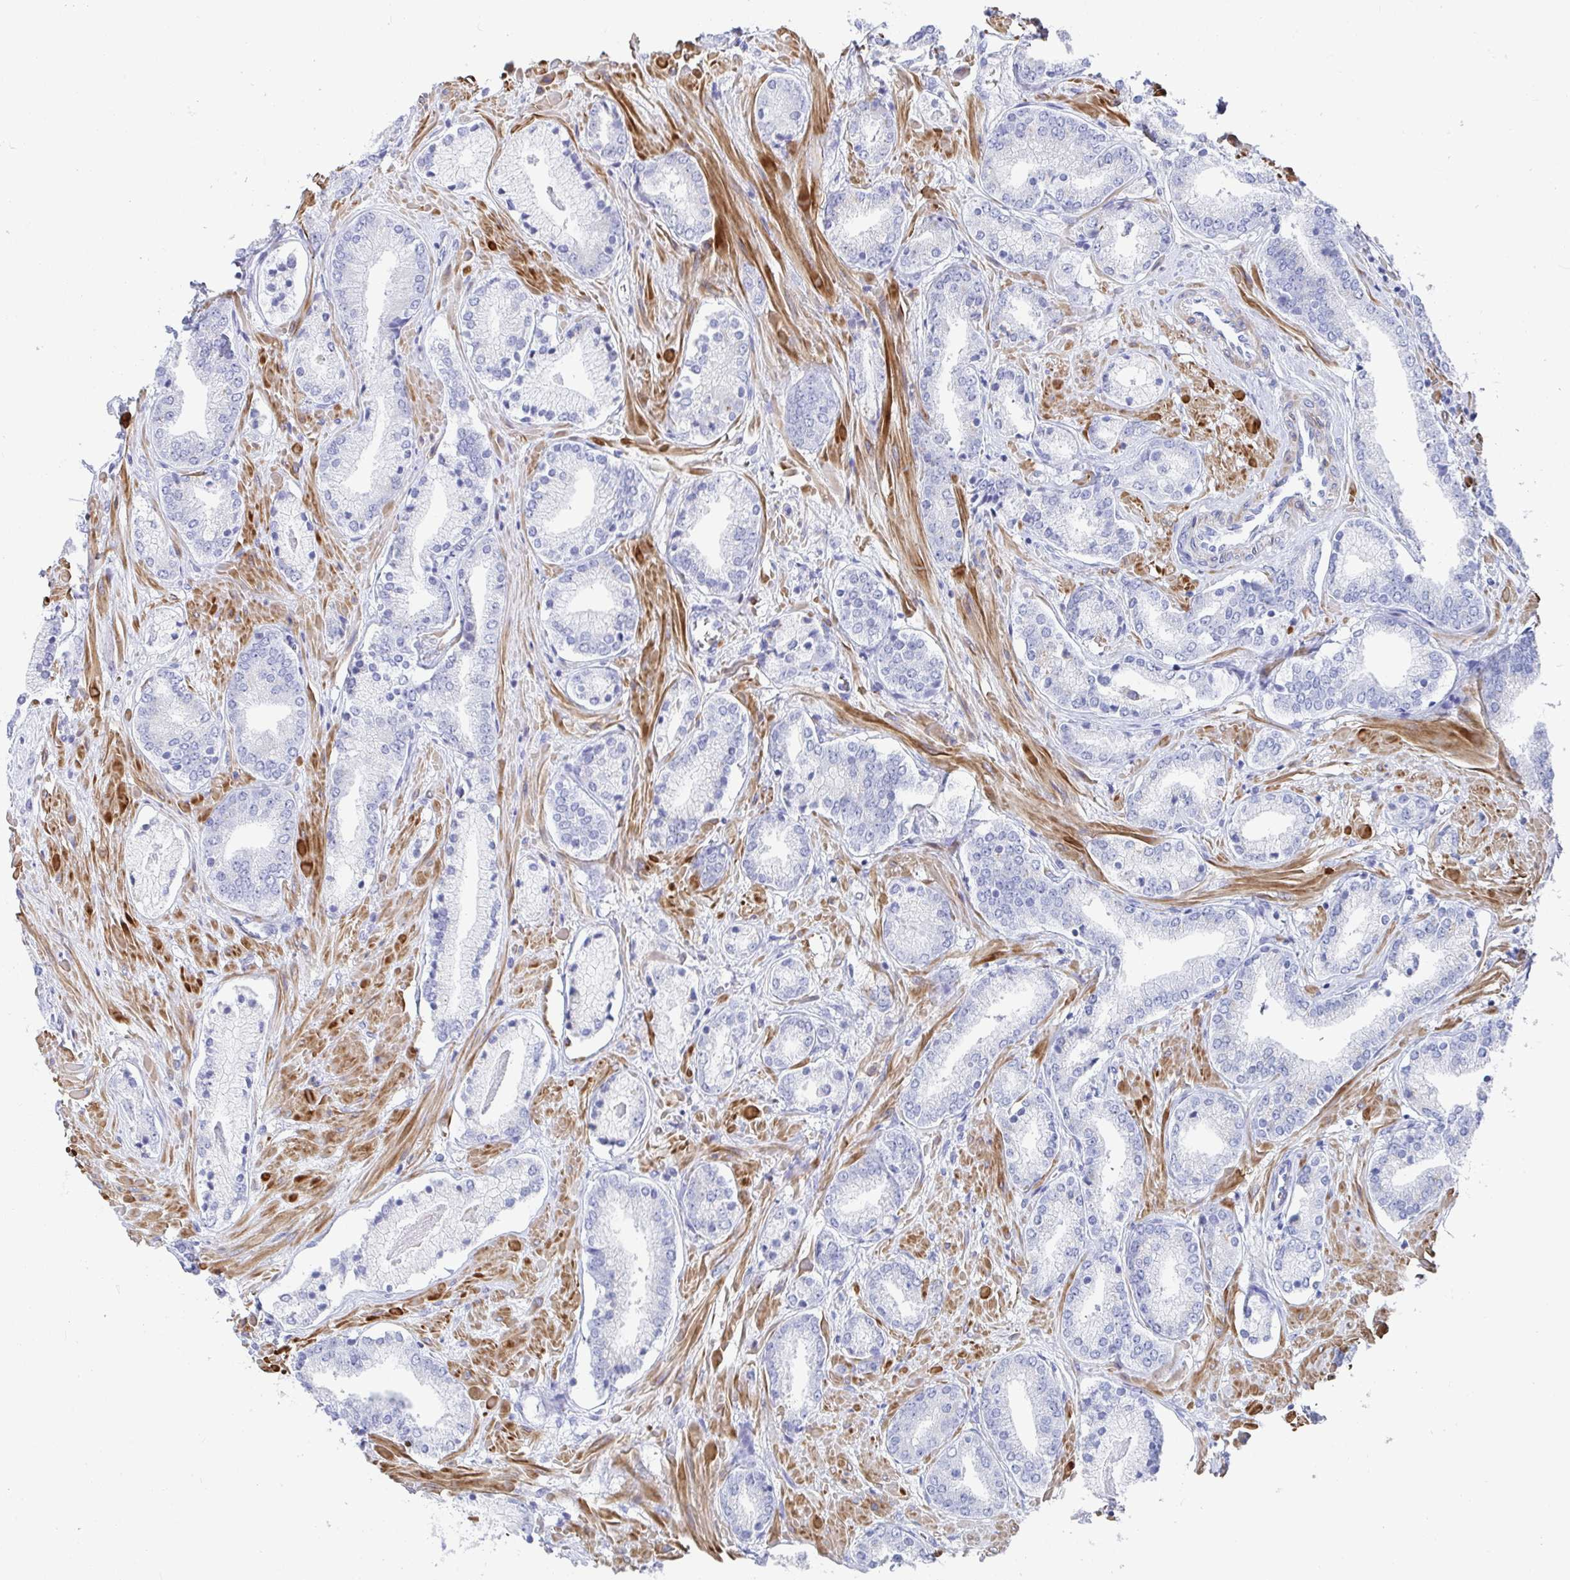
{"staining": {"intensity": "negative", "quantity": "none", "location": "none"}, "tissue": "prostate cancer", "cell_type": "Tumor cells", "image_type": "cancer", "snomed": [{"axis": "morphology", "description": "Adenocarcinoma, High grade"}, {"axis": "topography", "description": "Prostate"}], "caption": "Immunohistochemistry micrograph of prostate cancer stained for a protein (brown), which exhibits no staining in tumor cells.", "gene": "ZFP82", "patient": {"sex": "male", "age": 56}}